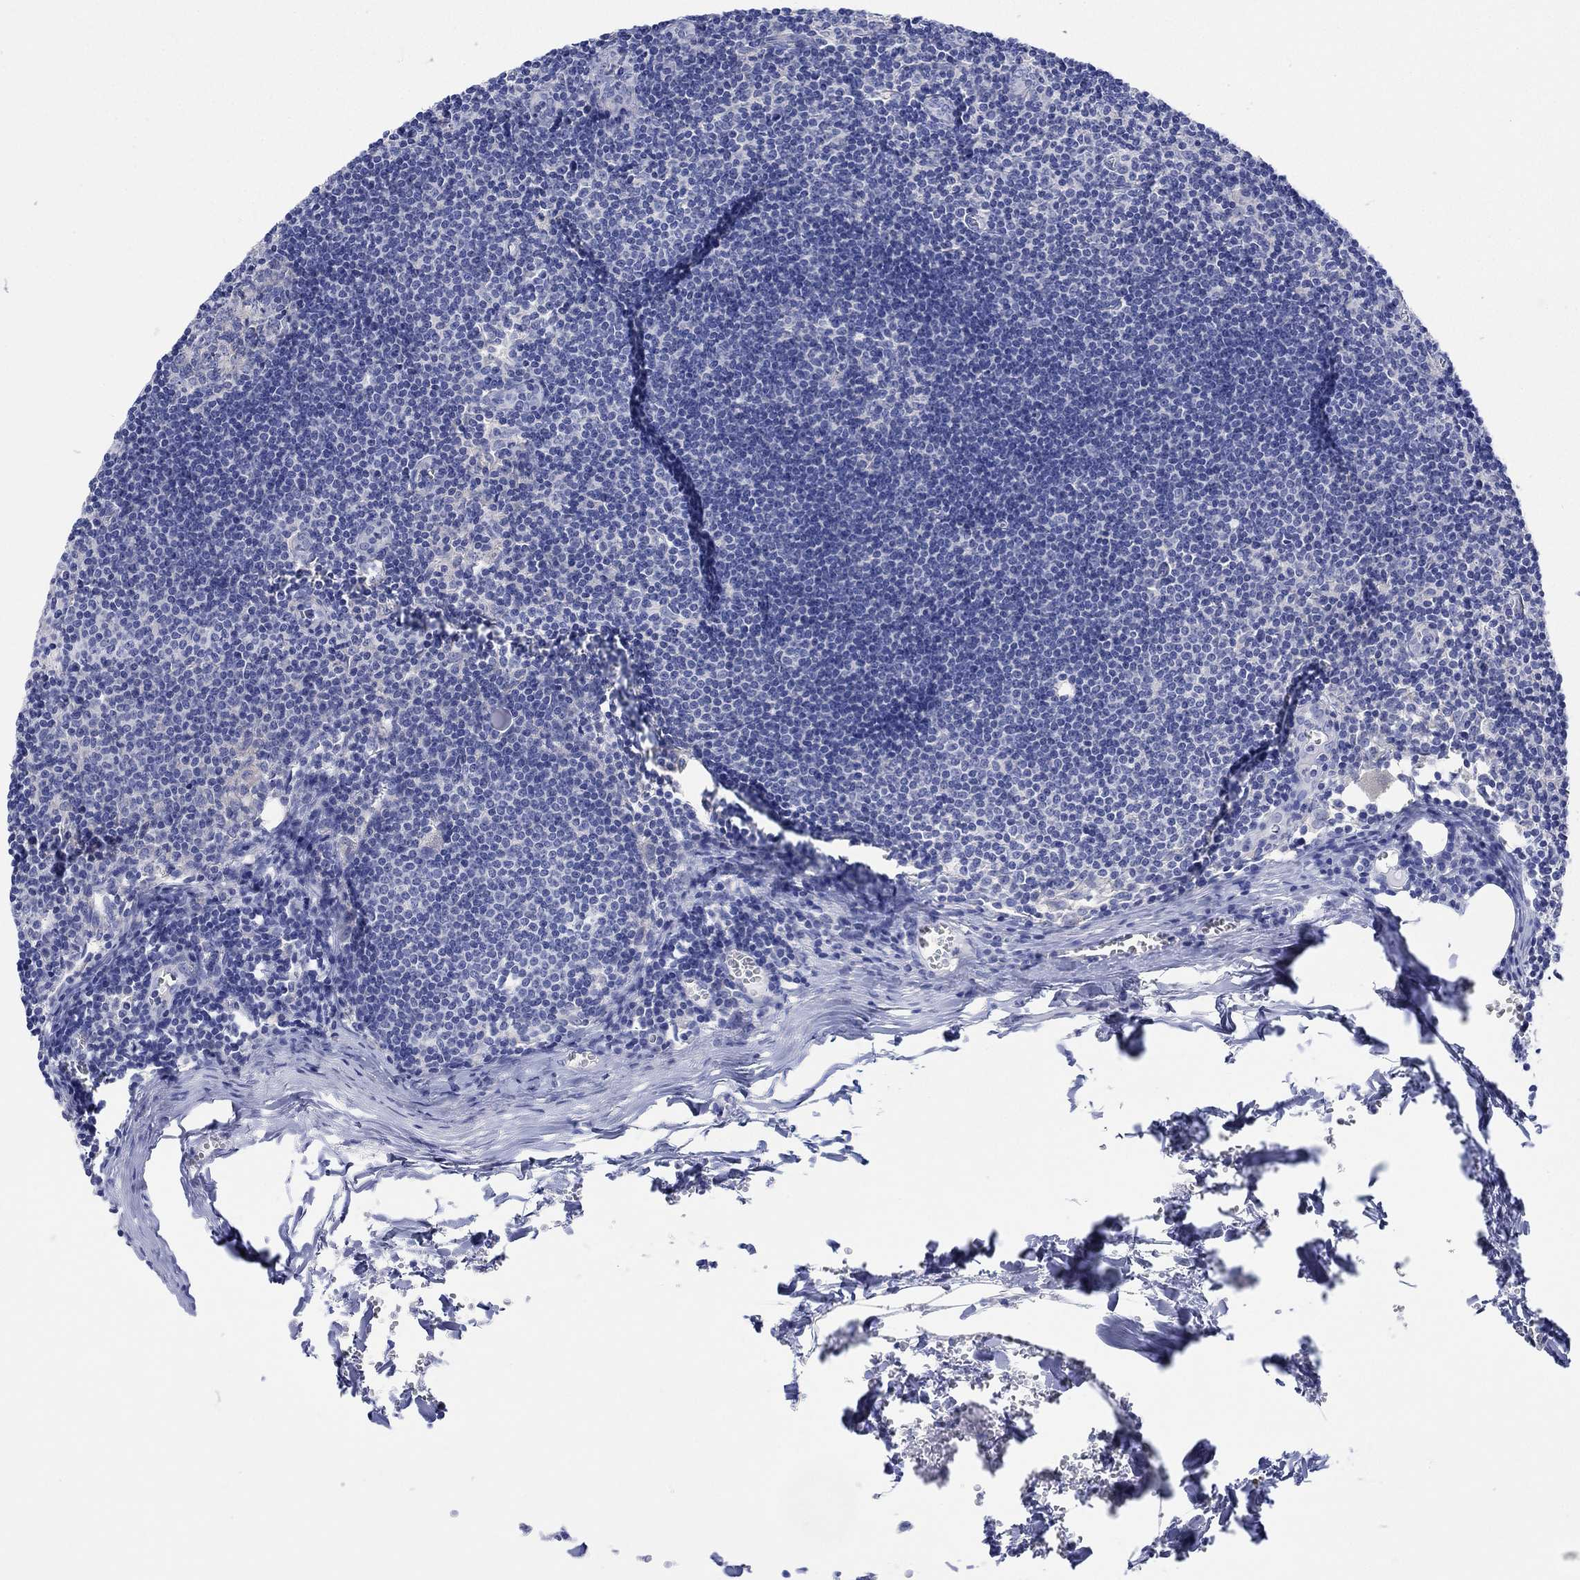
{"staining": {"intensity": "negative", "quantity": "none", "location": "none"}, "tissue": "lymph node", "cell_type": "Germinal center cells", "image_type": "normal", "snomed": [{"axis": "morphology", "description": "Normal tissue, NOS"}, {"axis": "topography", "description": "Lymph node"}], "caption": "DAB (3,3'-diaminobenzidine) immunohistochemical staining of unremarkable lymph node demonstrates no significant staining in germinal center cells. The staining was performed using DAB (3,3'-diaminobenzidine) to visualize the protein expression in brown, while the nuclei were stained in blue with hematoxylin (Magnification: 20x).", "gene": "REEP6", "patient": {"sex": "male", "age": 59}}